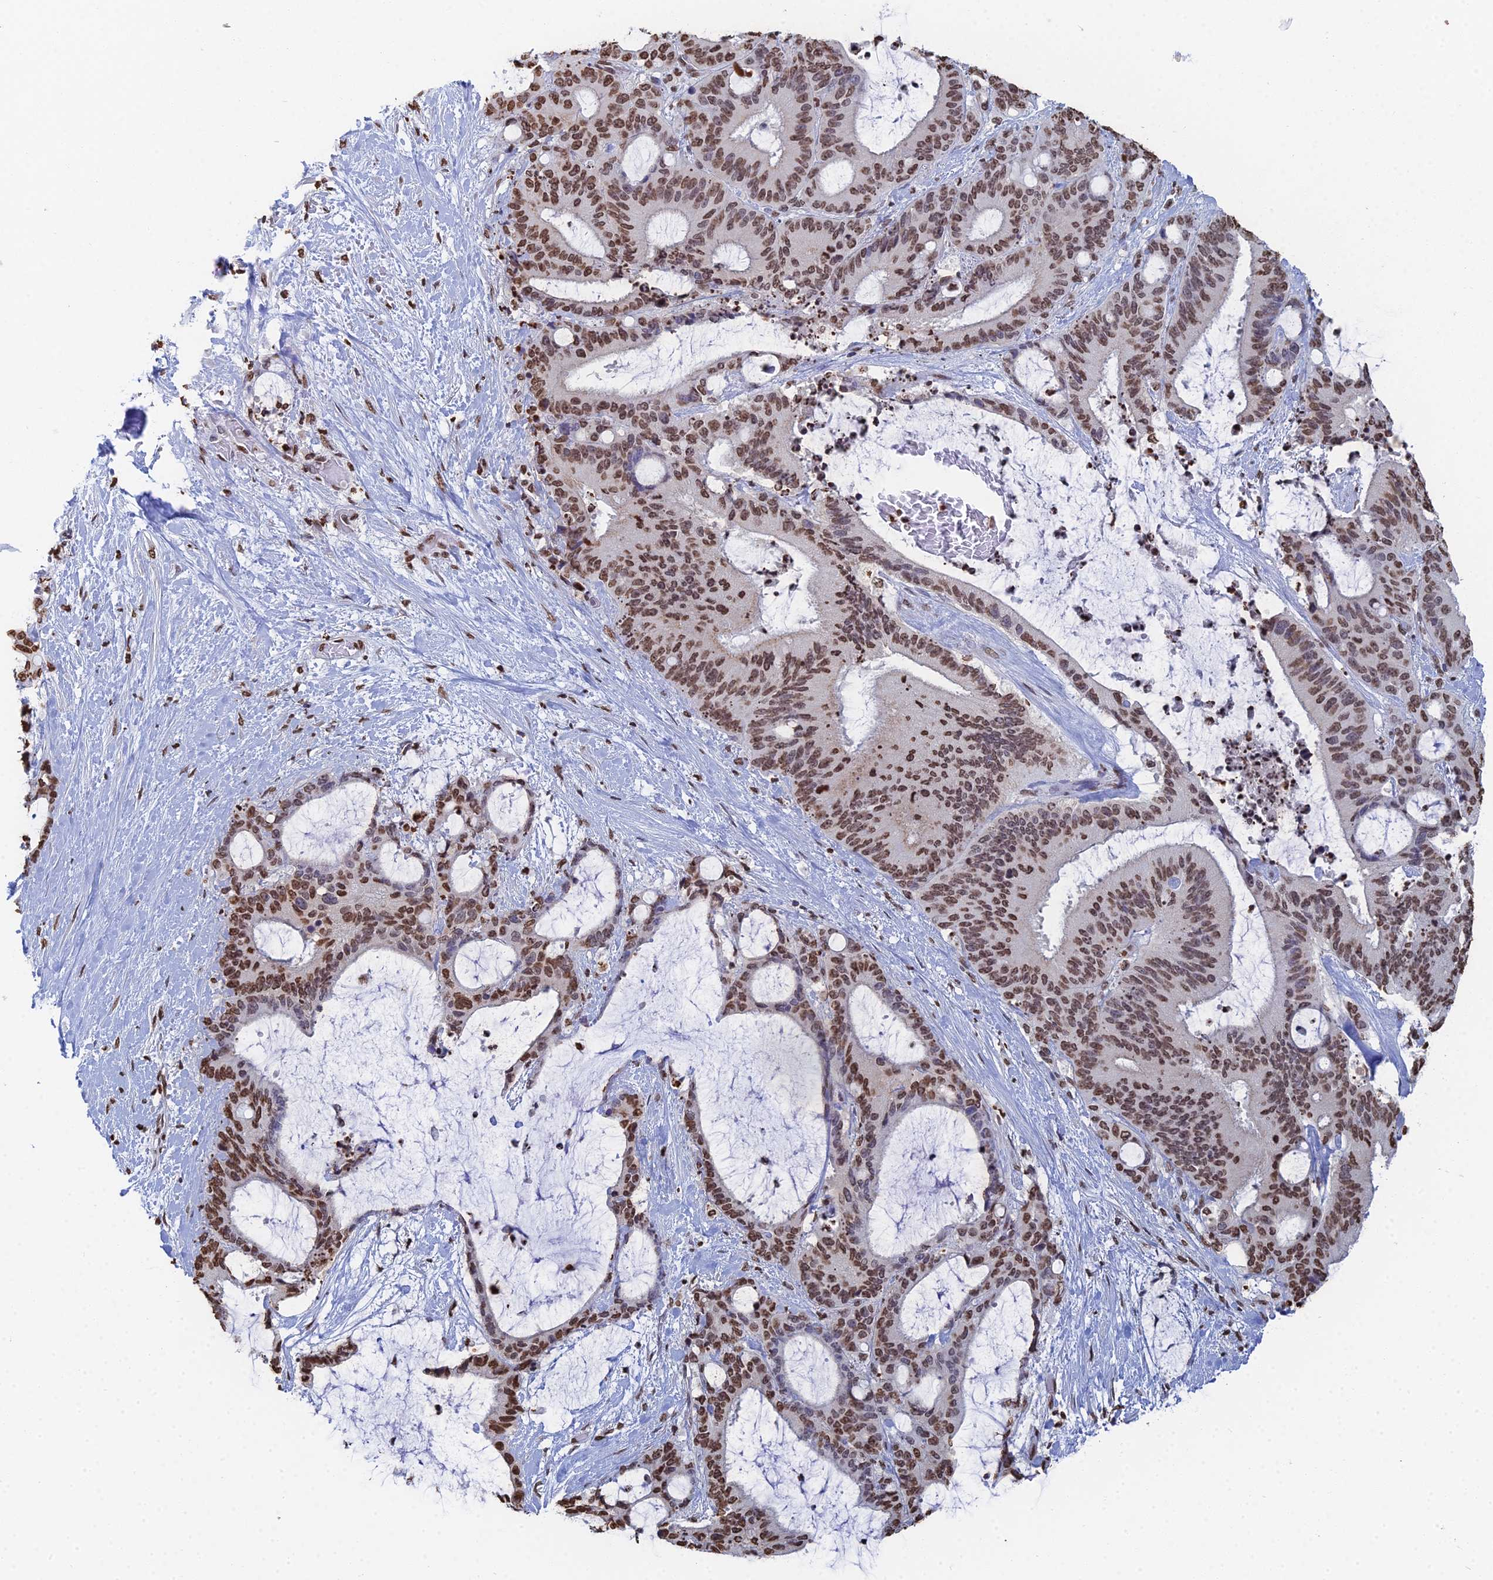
{"staining": {"intensity": "moderate", "quantity": ">75%", "location": "nuclear"}, "tissue": "liver cancer", "cell_type": "Tumor cells", "image_type": "cancer", "snomed": [{"axis": "morphology", "description": "Normal tissue, NOS"}, {"axis": "morphology", "description": "Cholangiocarcinoma"}, {"axis": "topography", "description": "Liver"}, {"axis": "topography", "description": "Peripheral nerve tissue"}], "caption": "This is a photomicrograph of immunohistochemistry staining of liver cancer (cholangiocarcinoma), which shows moderate expression in the nuclear of tumor cells.", "gene": "GBP3", "patient": {"sex": "female", "age": 73}}